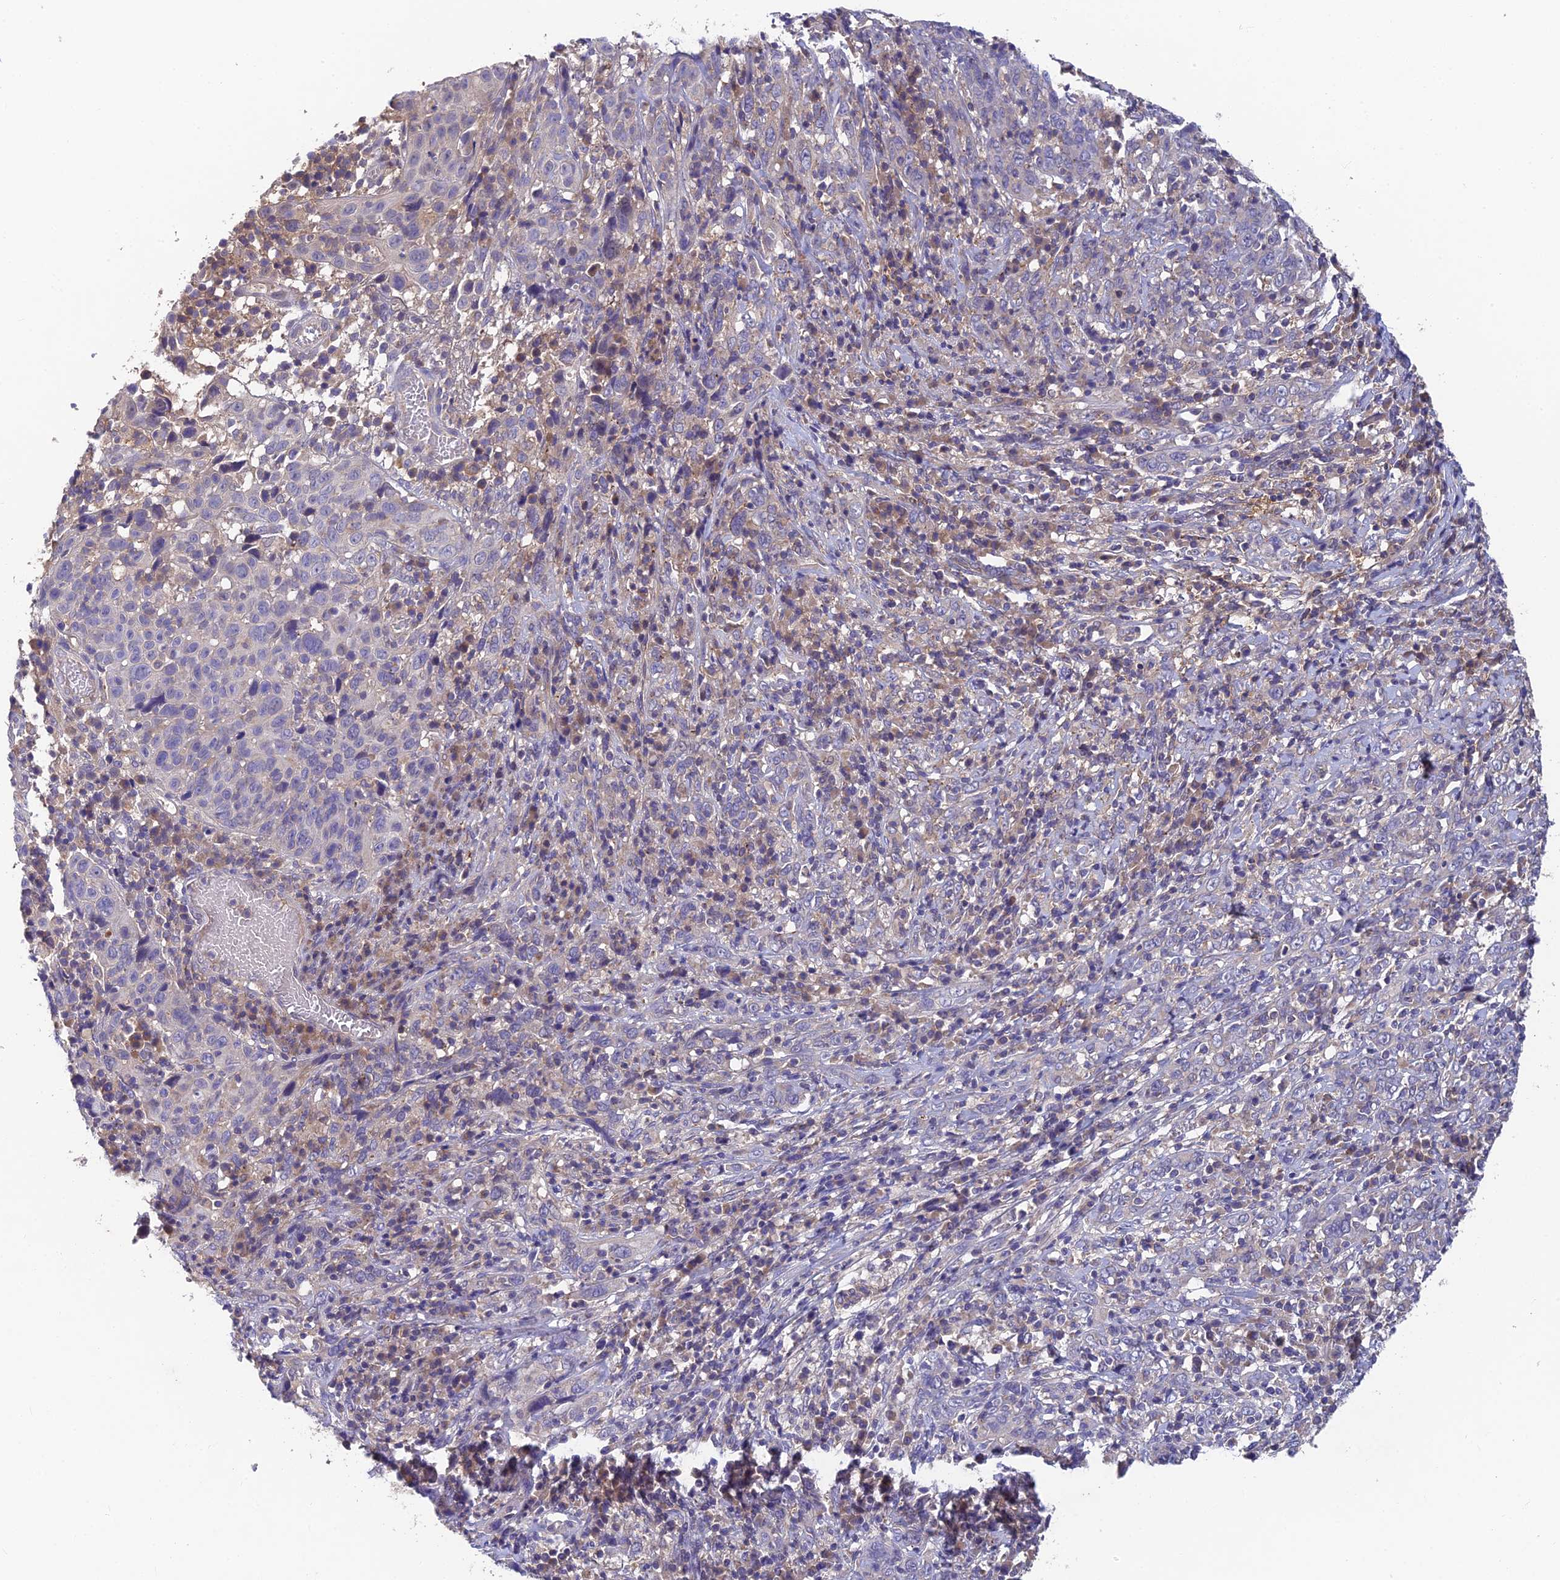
{"staining": {"intensity": "negative", "quantity": "none", "location": "none"}, "tissue": "cervical cancer", "cell_type": "Tumor cells", "image_type": "cancer", "snomed": [{"axis": "morphology", "description": "Squamous cell carcinoma, NOS"}, {"axis": "topography", "description": "Cervix"}], "caption": "Tumor cells are negative for brown protein staining in cervical cancer.", "gene": "ADAMTS13", "patient": {"sex": "female", "age": 46}}